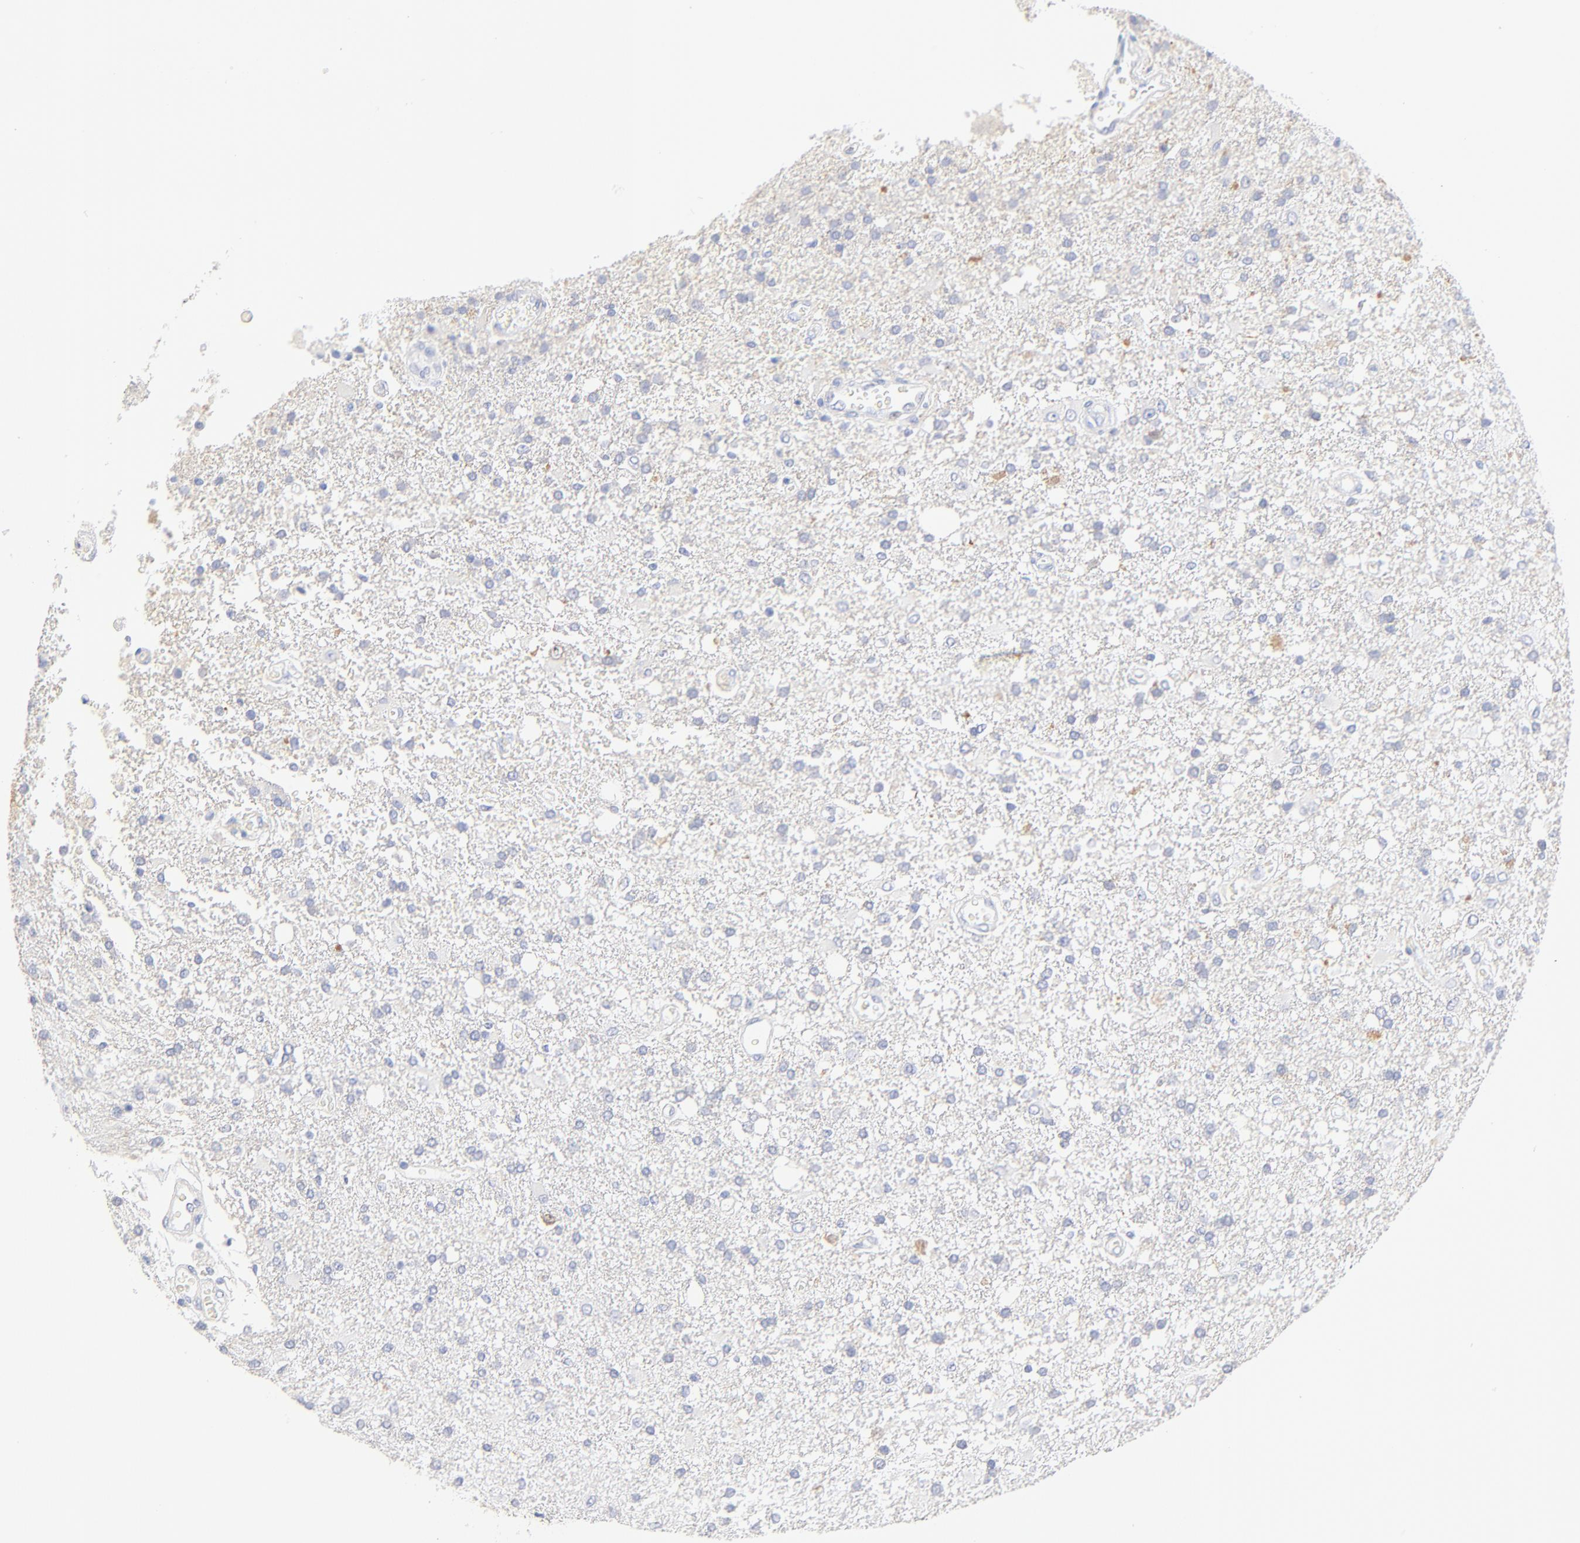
{"staining": {"intensity": "negative", "quantity": "none", "location": "none"}, "tissue": "glioma", "cell_type": "Tumor cells", "image_type": "cancer", "snomed": [{"axis": "morphology", "description": "Glioma, malignant, High grade"}, {"axis": "topography", "description": "Cerebral cortex"}], "caption": "This is an immunohistochemistry photomicrograph of glioma. There is no positivity in tumor cells.", "gene": "SULT4A1", "patient": {"sex": "male", "age": 79}}